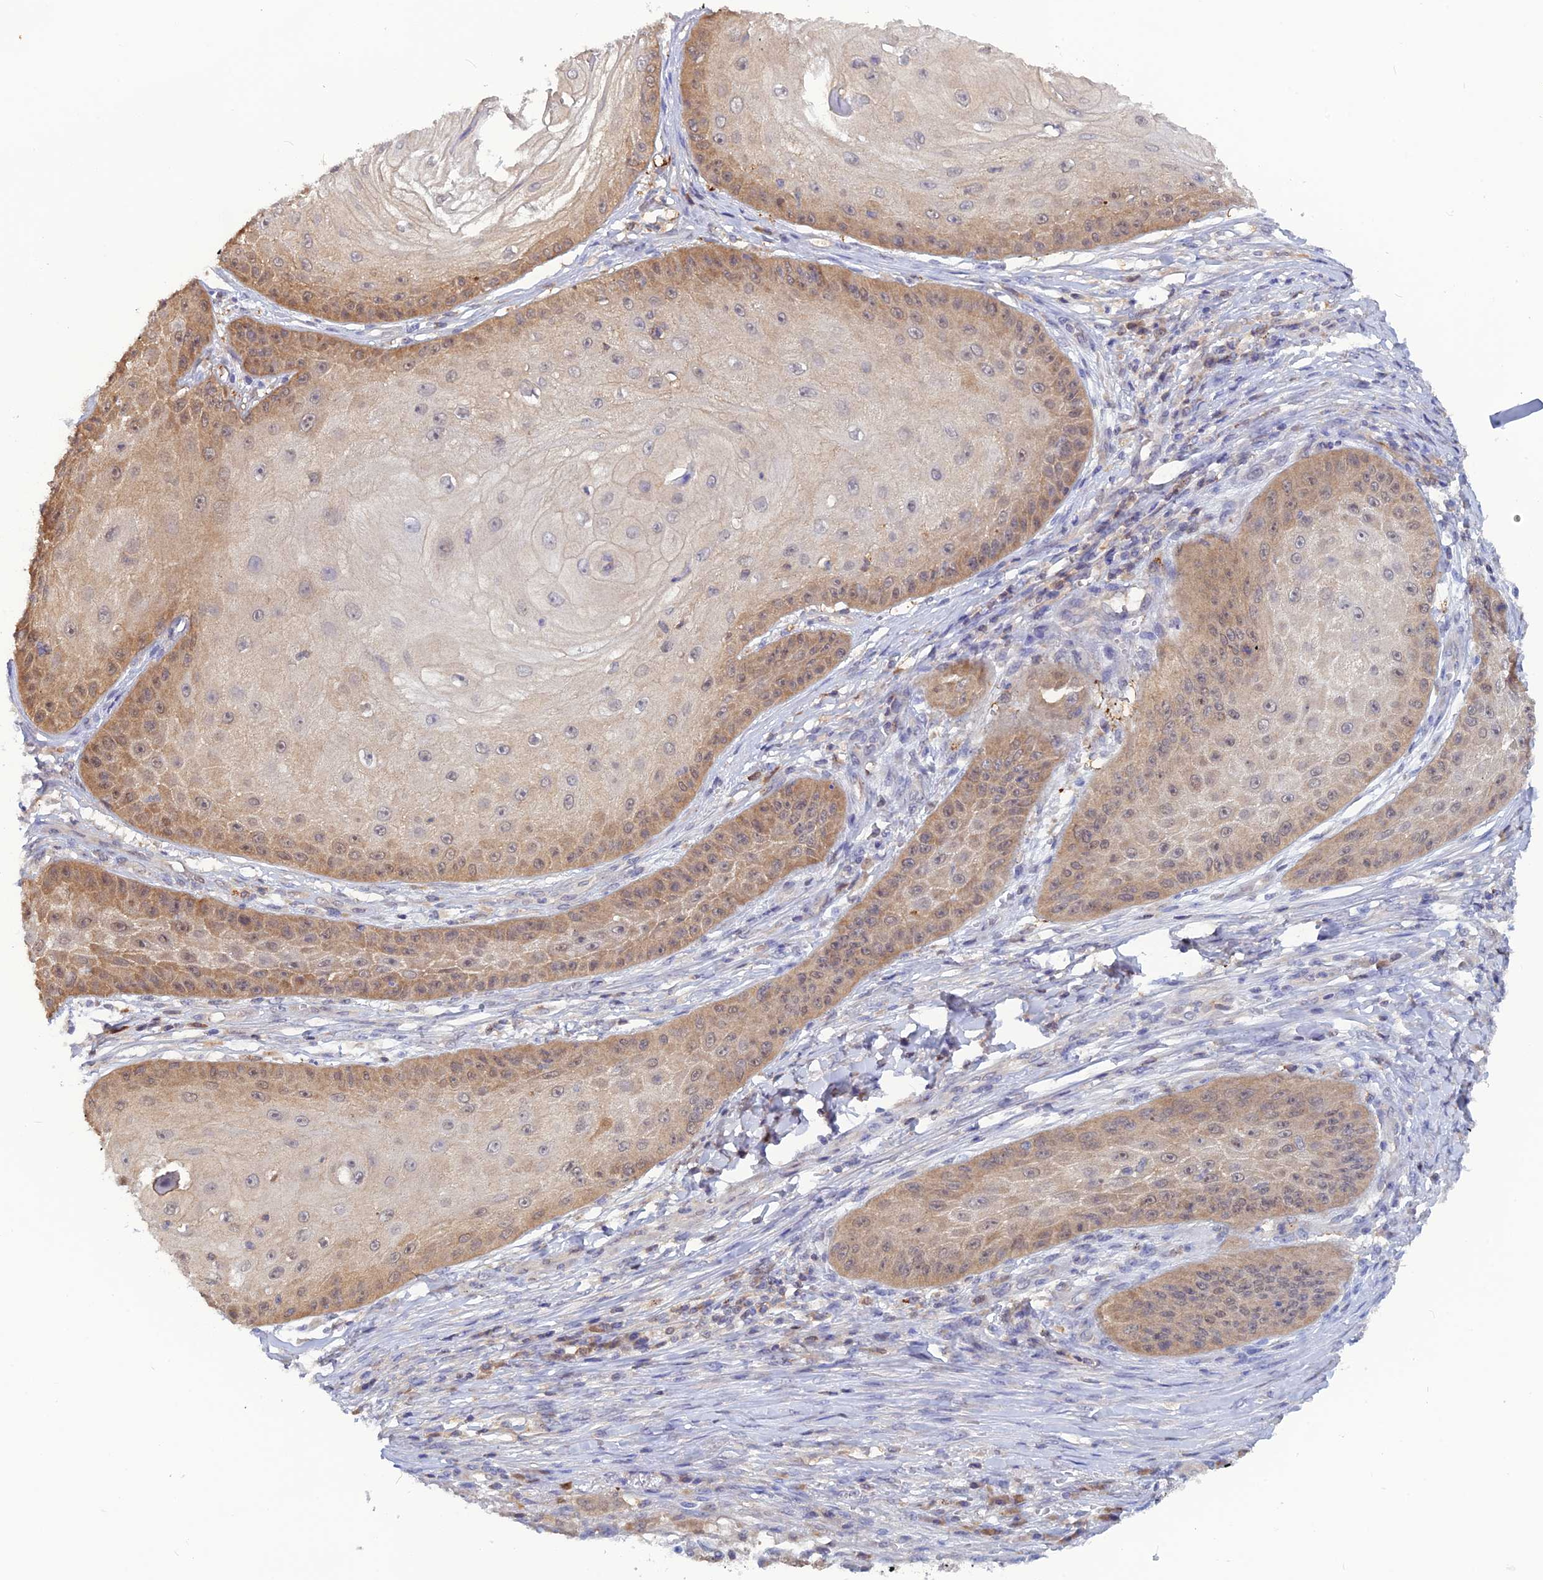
{"staining": {"intensity": "weak", "quantity": "25%-75%", "location": "cytoplasmic/membranous,nuclear"}, "tissue": "skin cancer", "cell_type": "Tumor cells", "image_type": "cancer", "snomed": [{"axis": "morphology", "description": "Squamous cell carcinoma, NOS"}, {"axis": "topography", "description": "Skin"}], "caption": "Weak cytoplasmic/membranous and nuclear positivity is appreciated in approximately 25%-75% of tumor cells in skin squamous cell carcinoma.", "gene": "HINT1", "patient": {"sex": "male", "age": 70}}